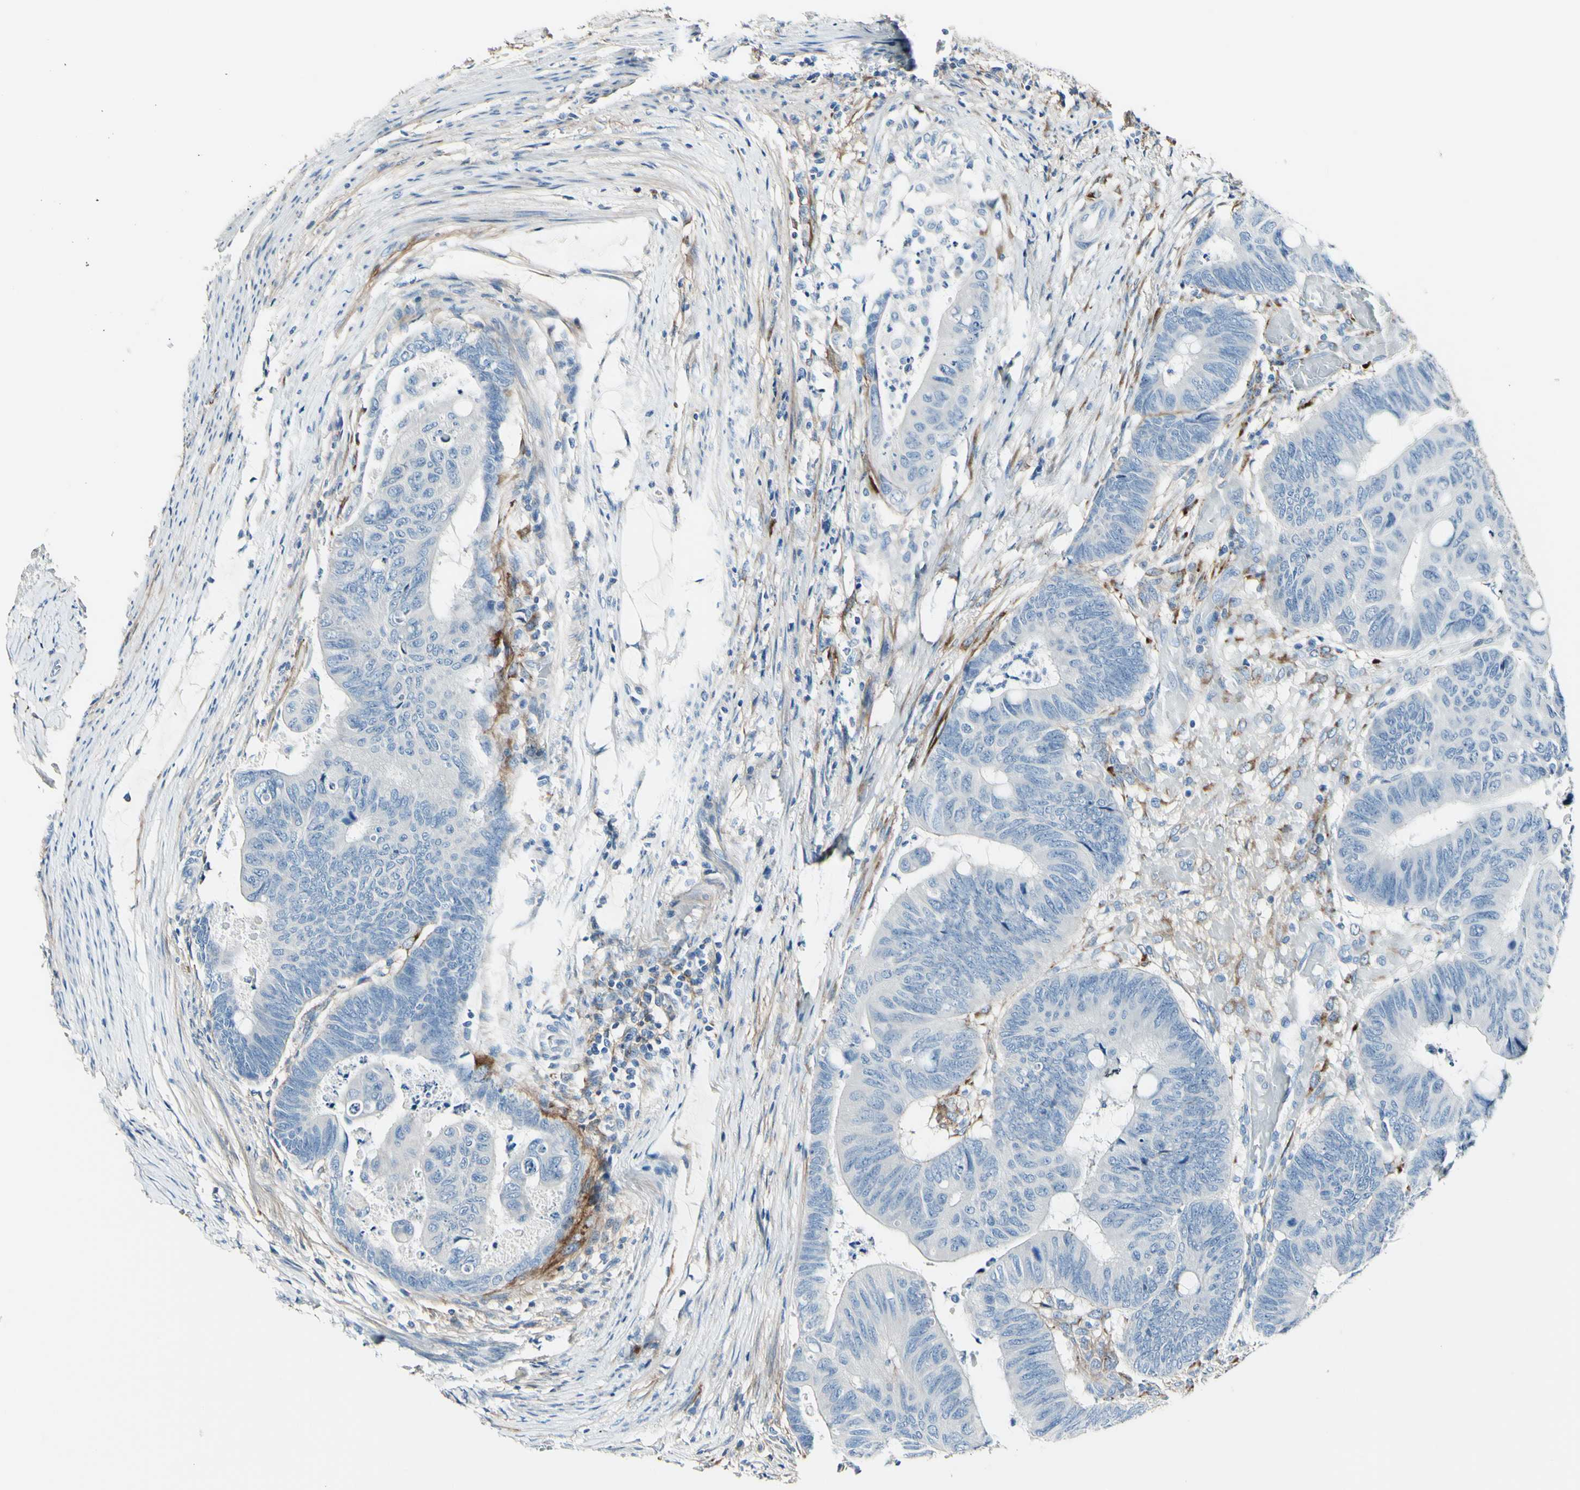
{"staining": {"intensity": "negative", "quantity": "none", "location": "none"}, "tissue": "colorectal cancer", "cell_type": "Tumor cells", "image_type": "cancer", "snomed": [{"axis": "morphology", "description": "Normal tissue, NOS"}, {"axis": "morphology", "description": "Adenocarcinoma, NOS"}, {"axis": "topography", "description": "Rectum"}, {"axis": "topography", "description": "Peripheral nerve tissue"}], "caption": "High magnification brightfield microscopy of colorectal adenocarcinoma stained with DAB (brown) and counterstained with hematoxylin (blue): tumor cells show no significant positivity.", "gene": "COL6A3", "patient": {"sex": "male", "age": 92}}